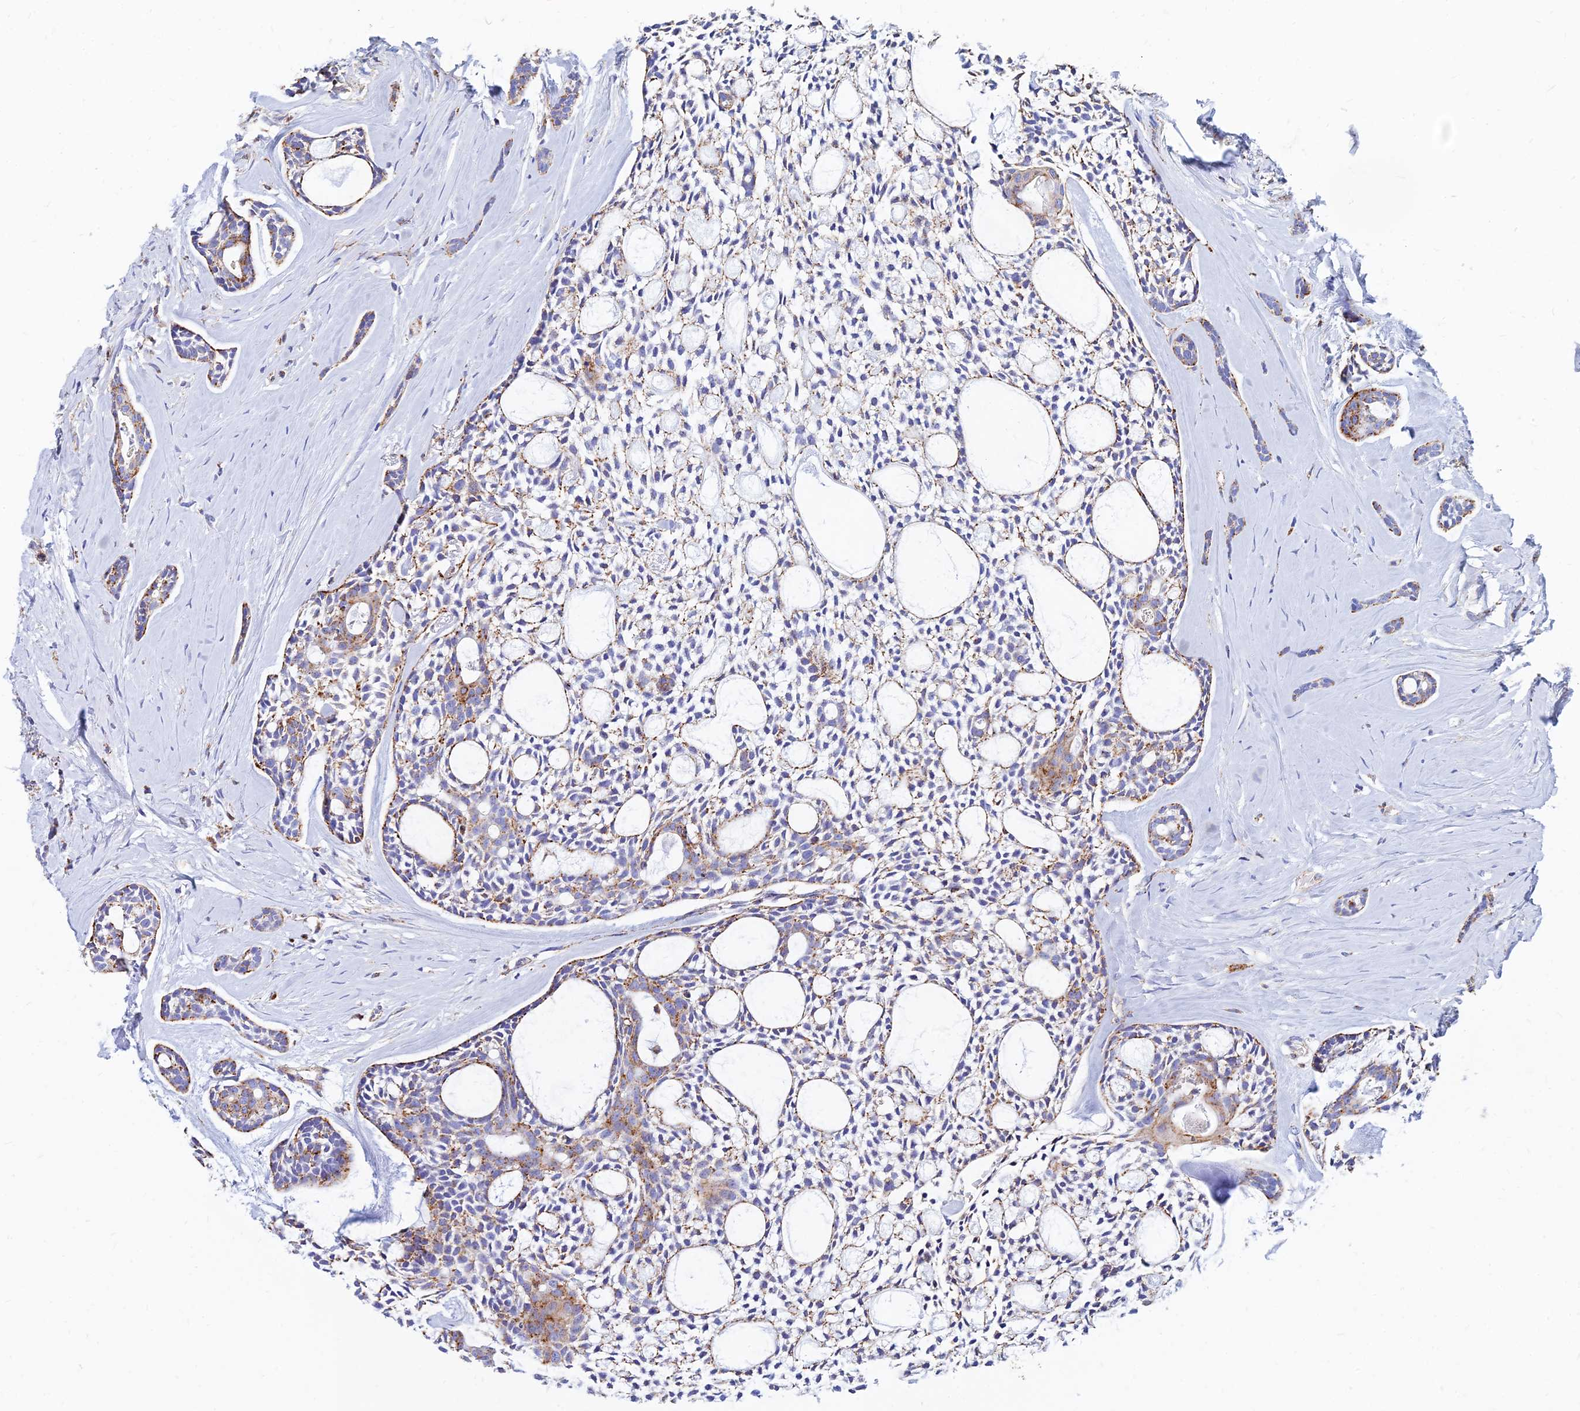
{"staining": {"intensity": "moderate", "quantity": "<25%", "location": "cytoplasmic/membranous"}, "tissue": "head and neck cancer", "cell_type": "Tumor cells", "image_type": "cancer", "snomed": [{"axis": "morphology", "description": "Adenocarcinoma, NOS"}, {"axis": "topography", "description": "Subcutis"}, {"axis": "topography", "description": "Head-Neck"}], "caption": "Tumor cells demonstrate low levels of moderate cytoplasmic/membranous positivity in about <25% of cells in human head and neck cancer.", "gene": "SPNS1", "patient": {"sex": "female", "age": 73}}